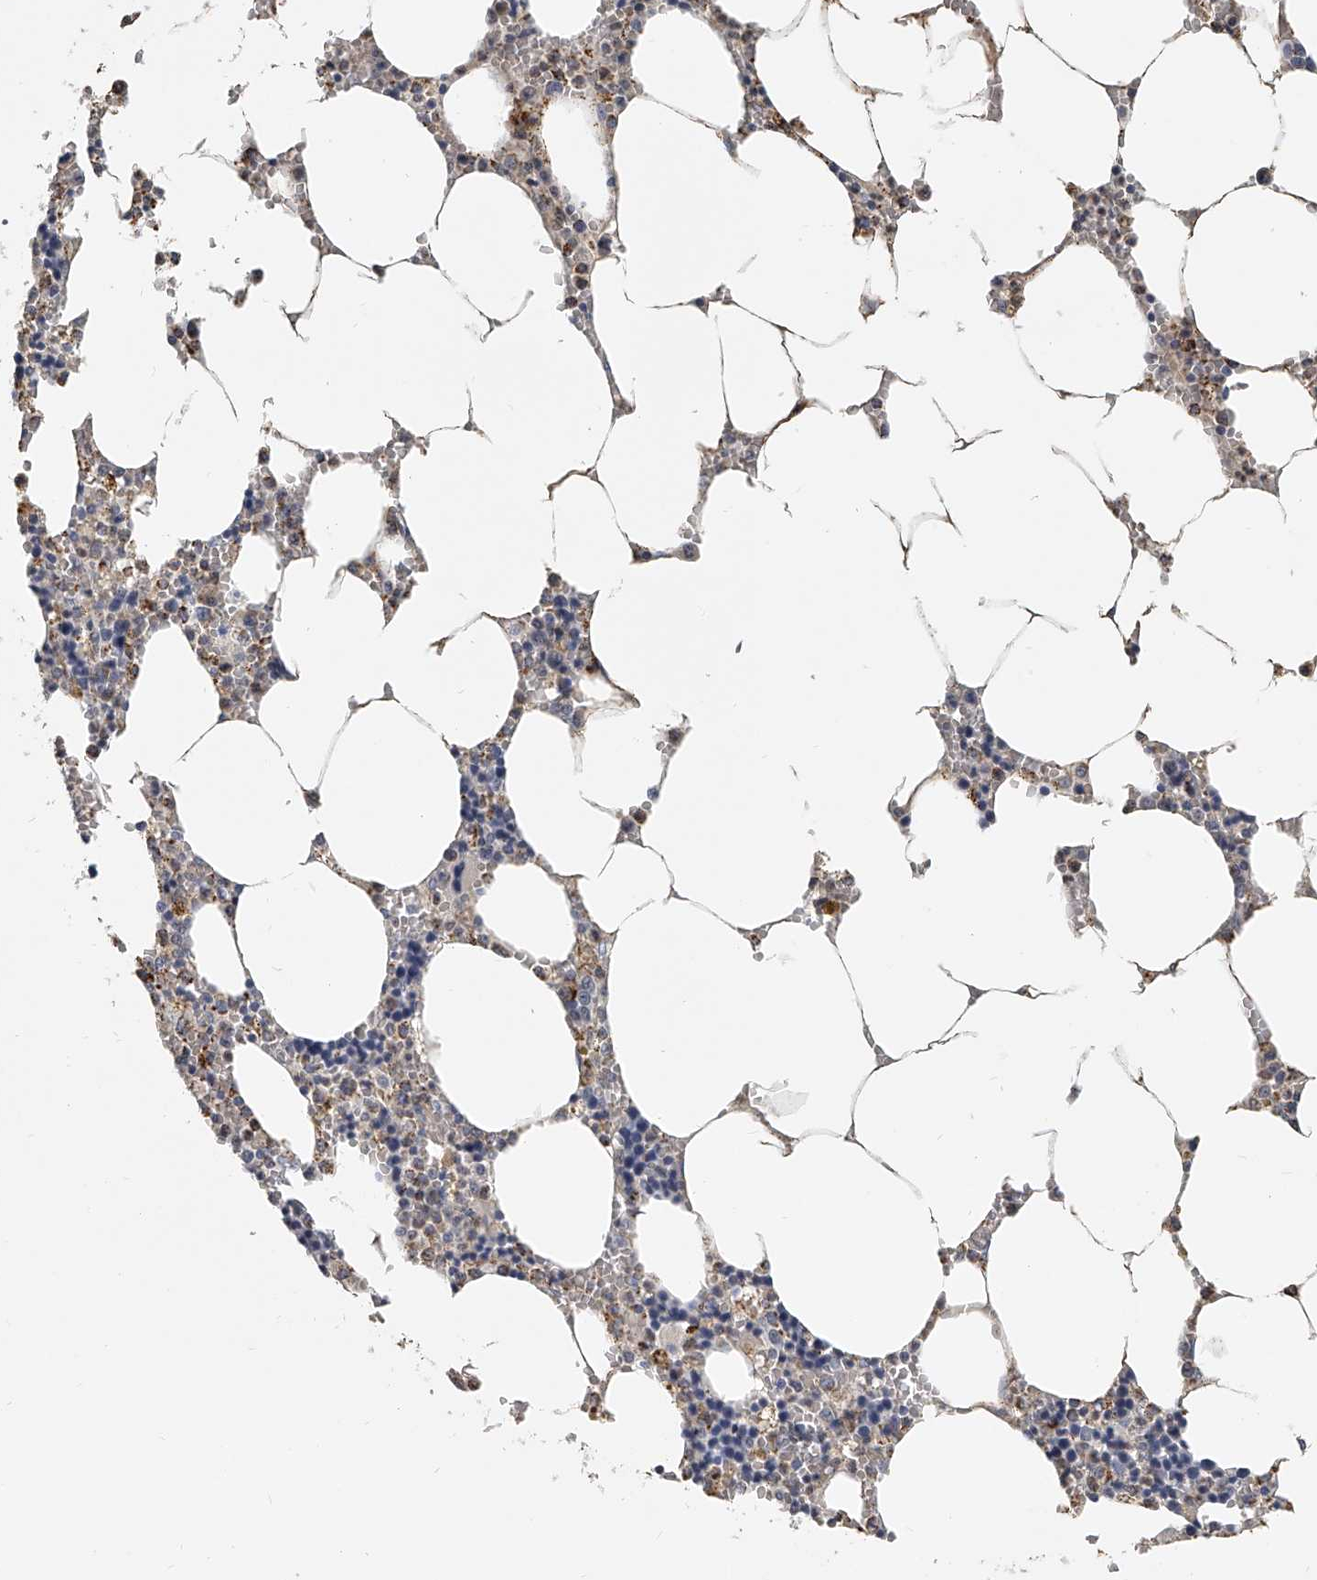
{"staining": {"intensity": "weak", "quantity": "<25%", "location": "cytoplasmic/membranous"}, "tissue": "bone marrow", "cell_type": "Hematopoietic cells", "image_type": "normal", "snomed": [{"axis": "morphology", "description": "Normal tissue, NOS"}, {"axis": "topography", "description": "Bone marrow"}], "caption": "This micrograph is of normal bone marrow stained with immunohistochemistry (IHC) to label a protein in brown with the nuclei are counter-stained blue. There is no positivity in hematopoietic cells.", "gene": "KLHL7", "patient": {"sex": "male", "age": 70}}